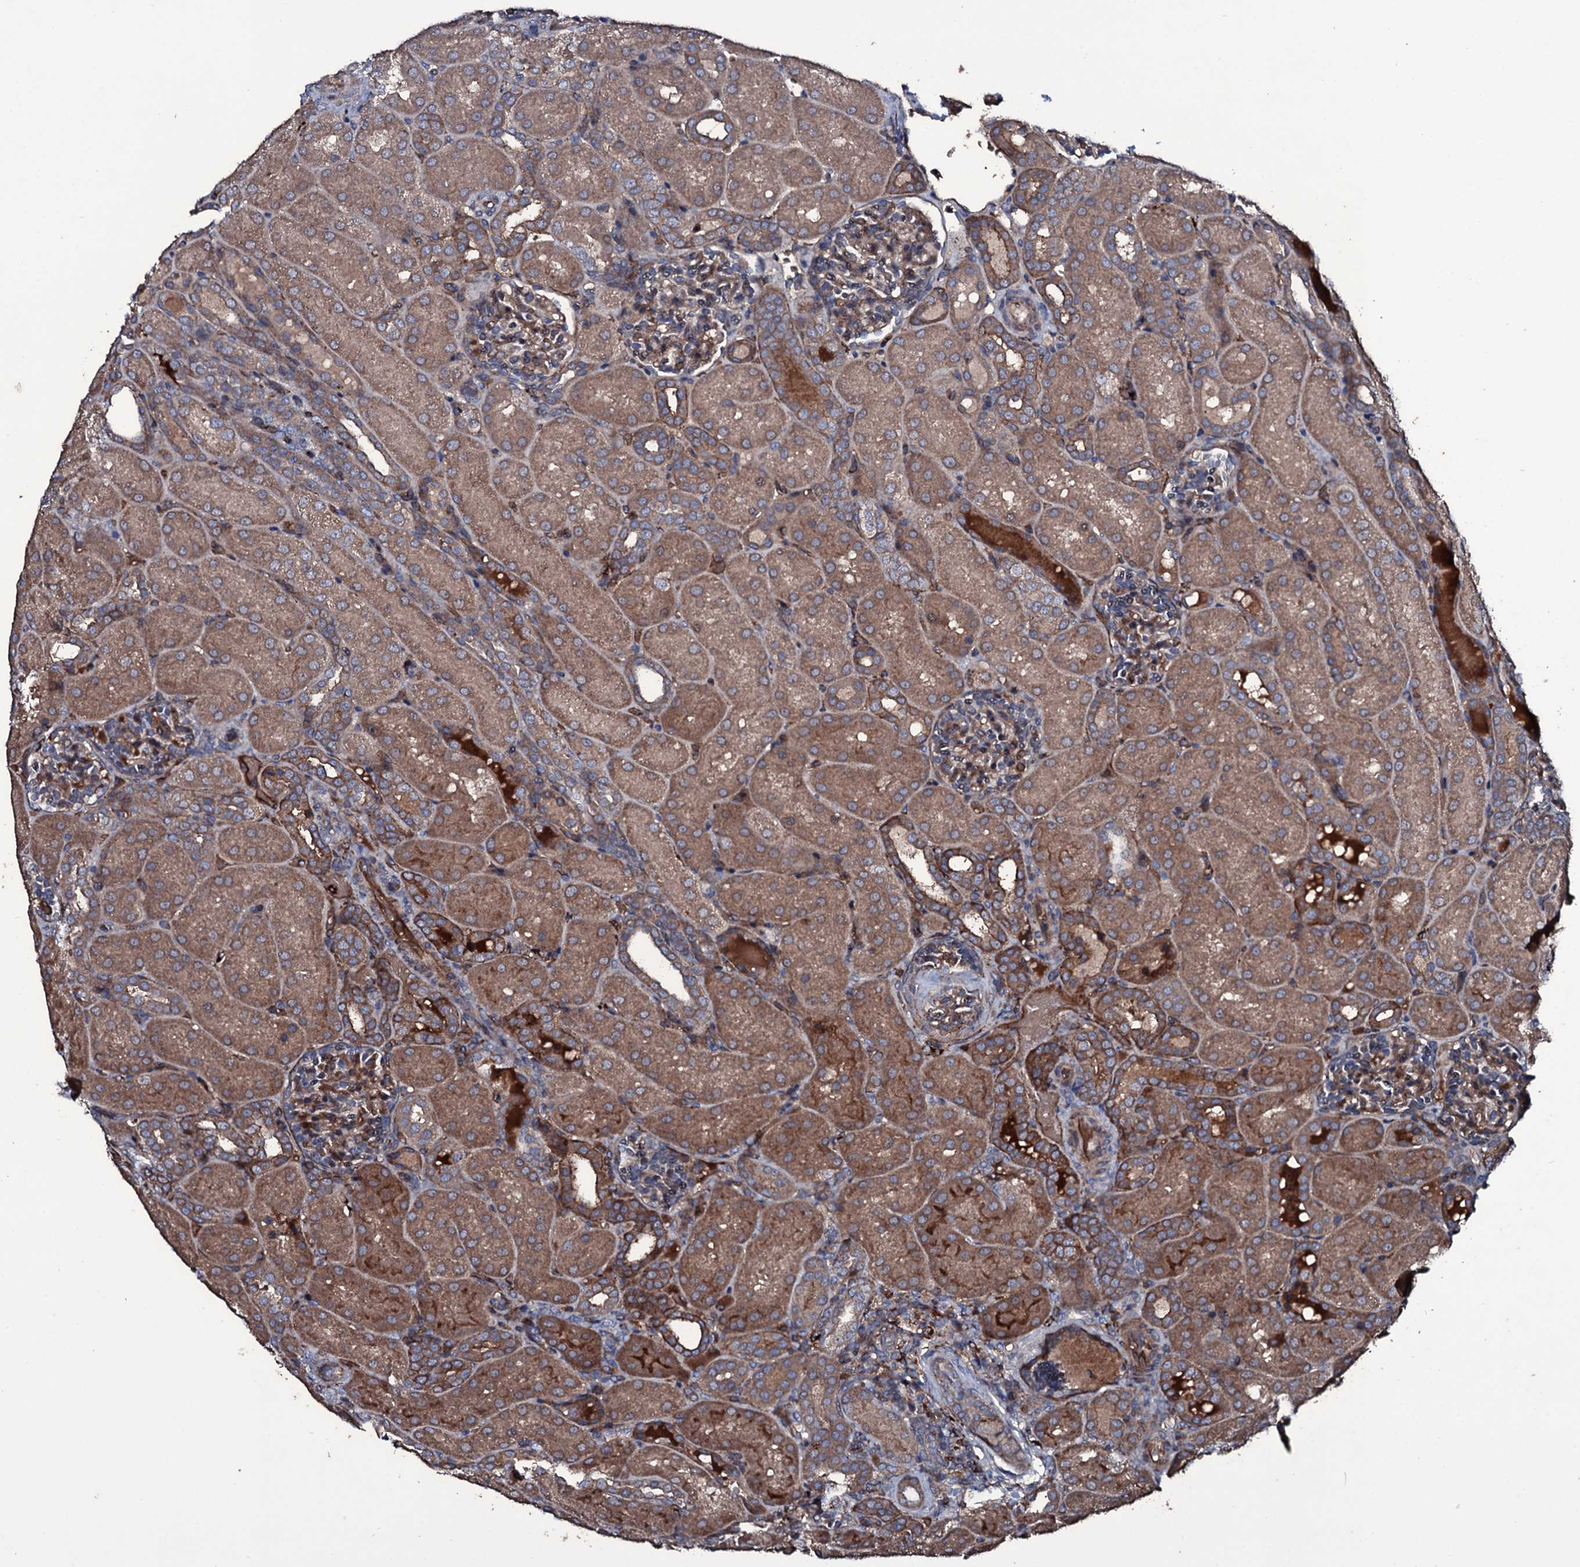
{"staining": {"intensity": "moderate", "quantity": "<25%", "location": "cytoplasmic/membranous"}, "tissue": "kidney", "cell_type": "Cells in glomeruli", "image_type": "normal", "snomed": [{"axis": "morphology", "description": "Normal tissue, NOS"}, {"axis": "topography", "description": "Kidney"}], "caption": "Immunohistochemical staining of normal kidney reveals moderate cytoplasmic/membranous protein positivity in about <25% of cells in glomeruli. (Stains: DAB in brown, nuclei in blue, Microscopy: brightfield microscopy at high magnification).", "gene": "ZSWIM8", "patient": {"sex": "male", "age": 1}}